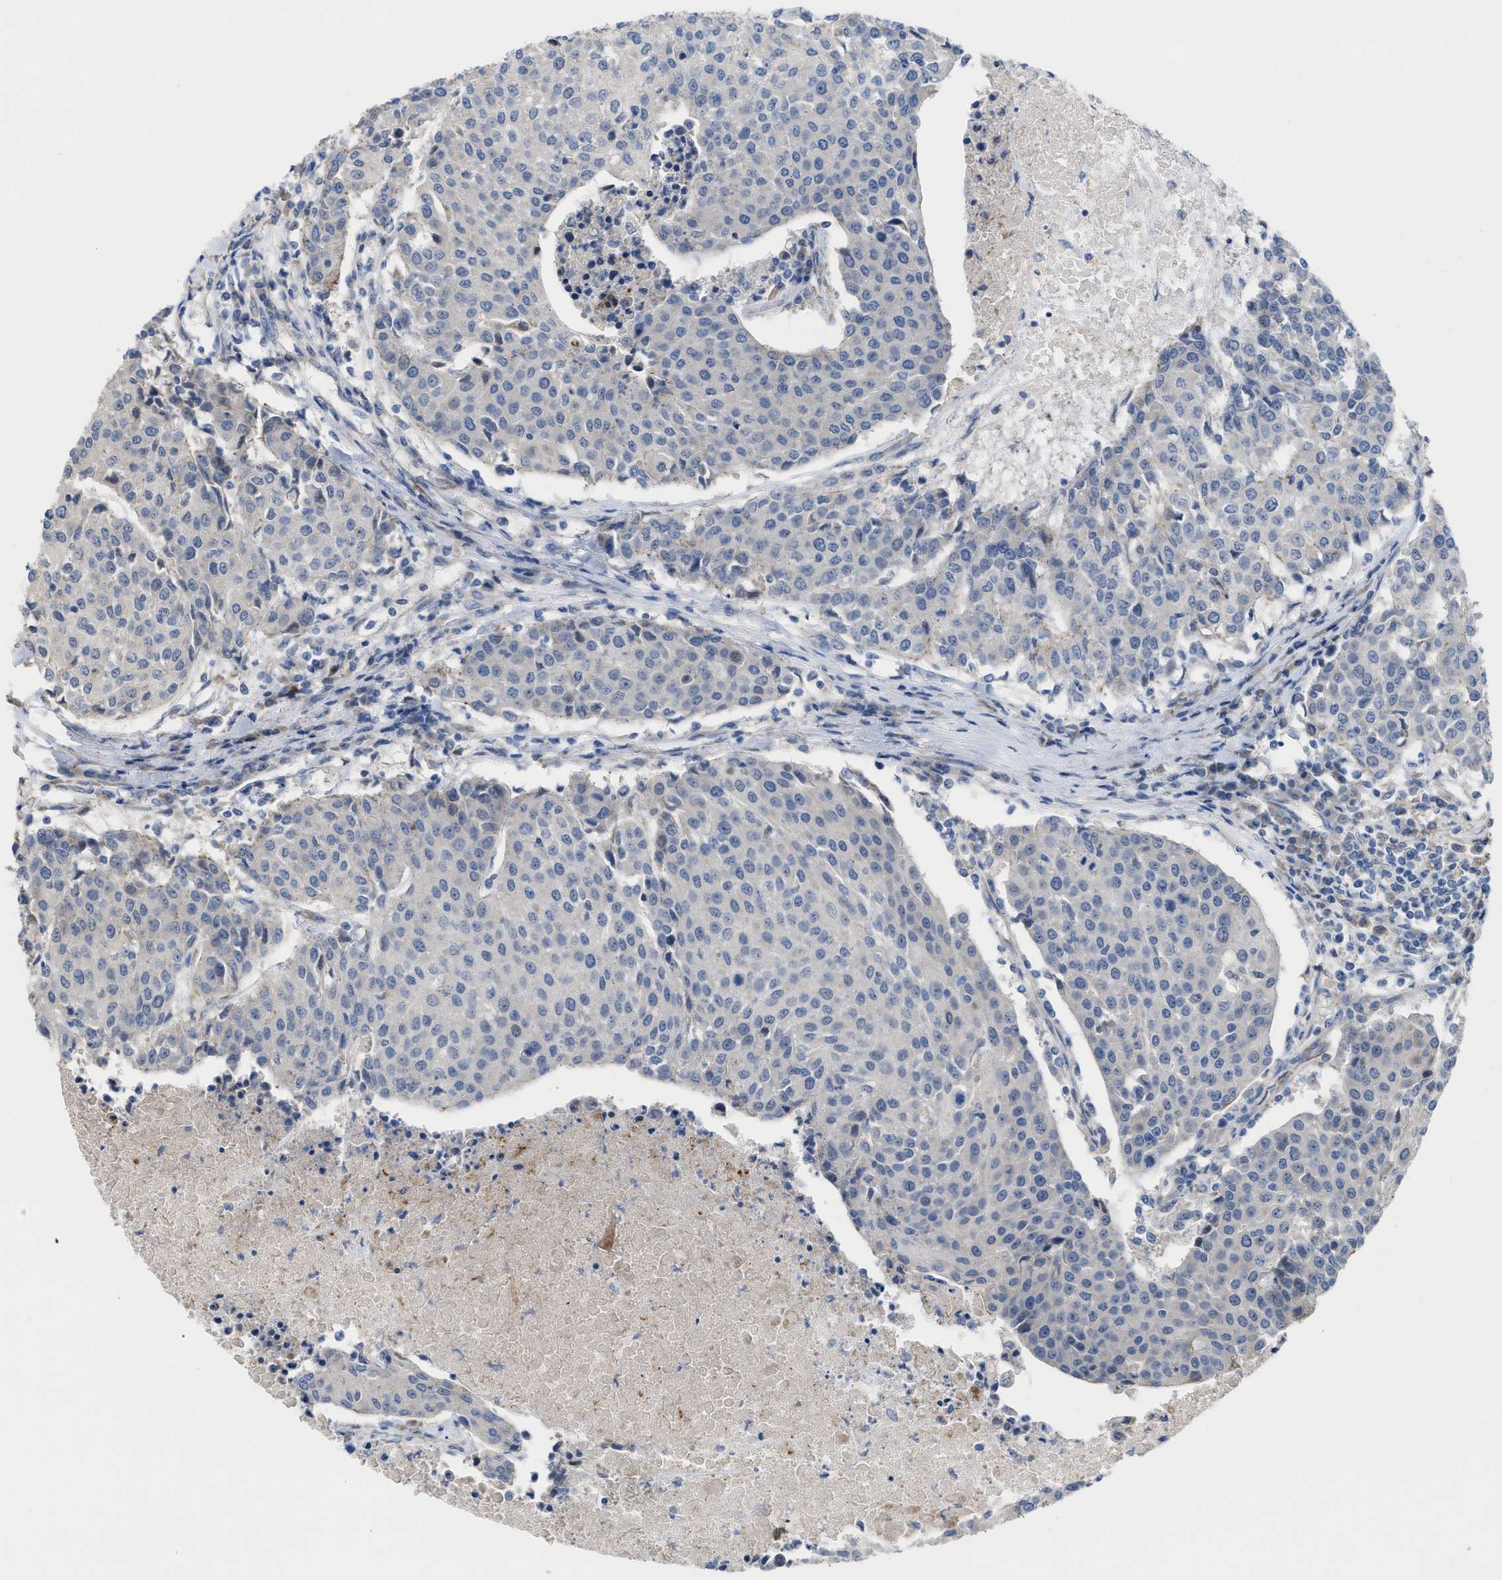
{"staining": {"intensity": "negative", "quantity": "none", "location": "none"}, "tissue": "urothelial cancer", "cell_type": "Tumor cells", "image_type": "cancer", "snomed": [{"axis": "morphology", "description": "Urothelial carcinoma, High grade"}, {"axis": "topography", "description": "Urinary bladder"}], "caption": "High-grade urothelial carcinoma stained for a protein using IHC displays no positivity tumor cells.", "gene": "CDPF1", "patient": {"sex": "female", "age": 85}}